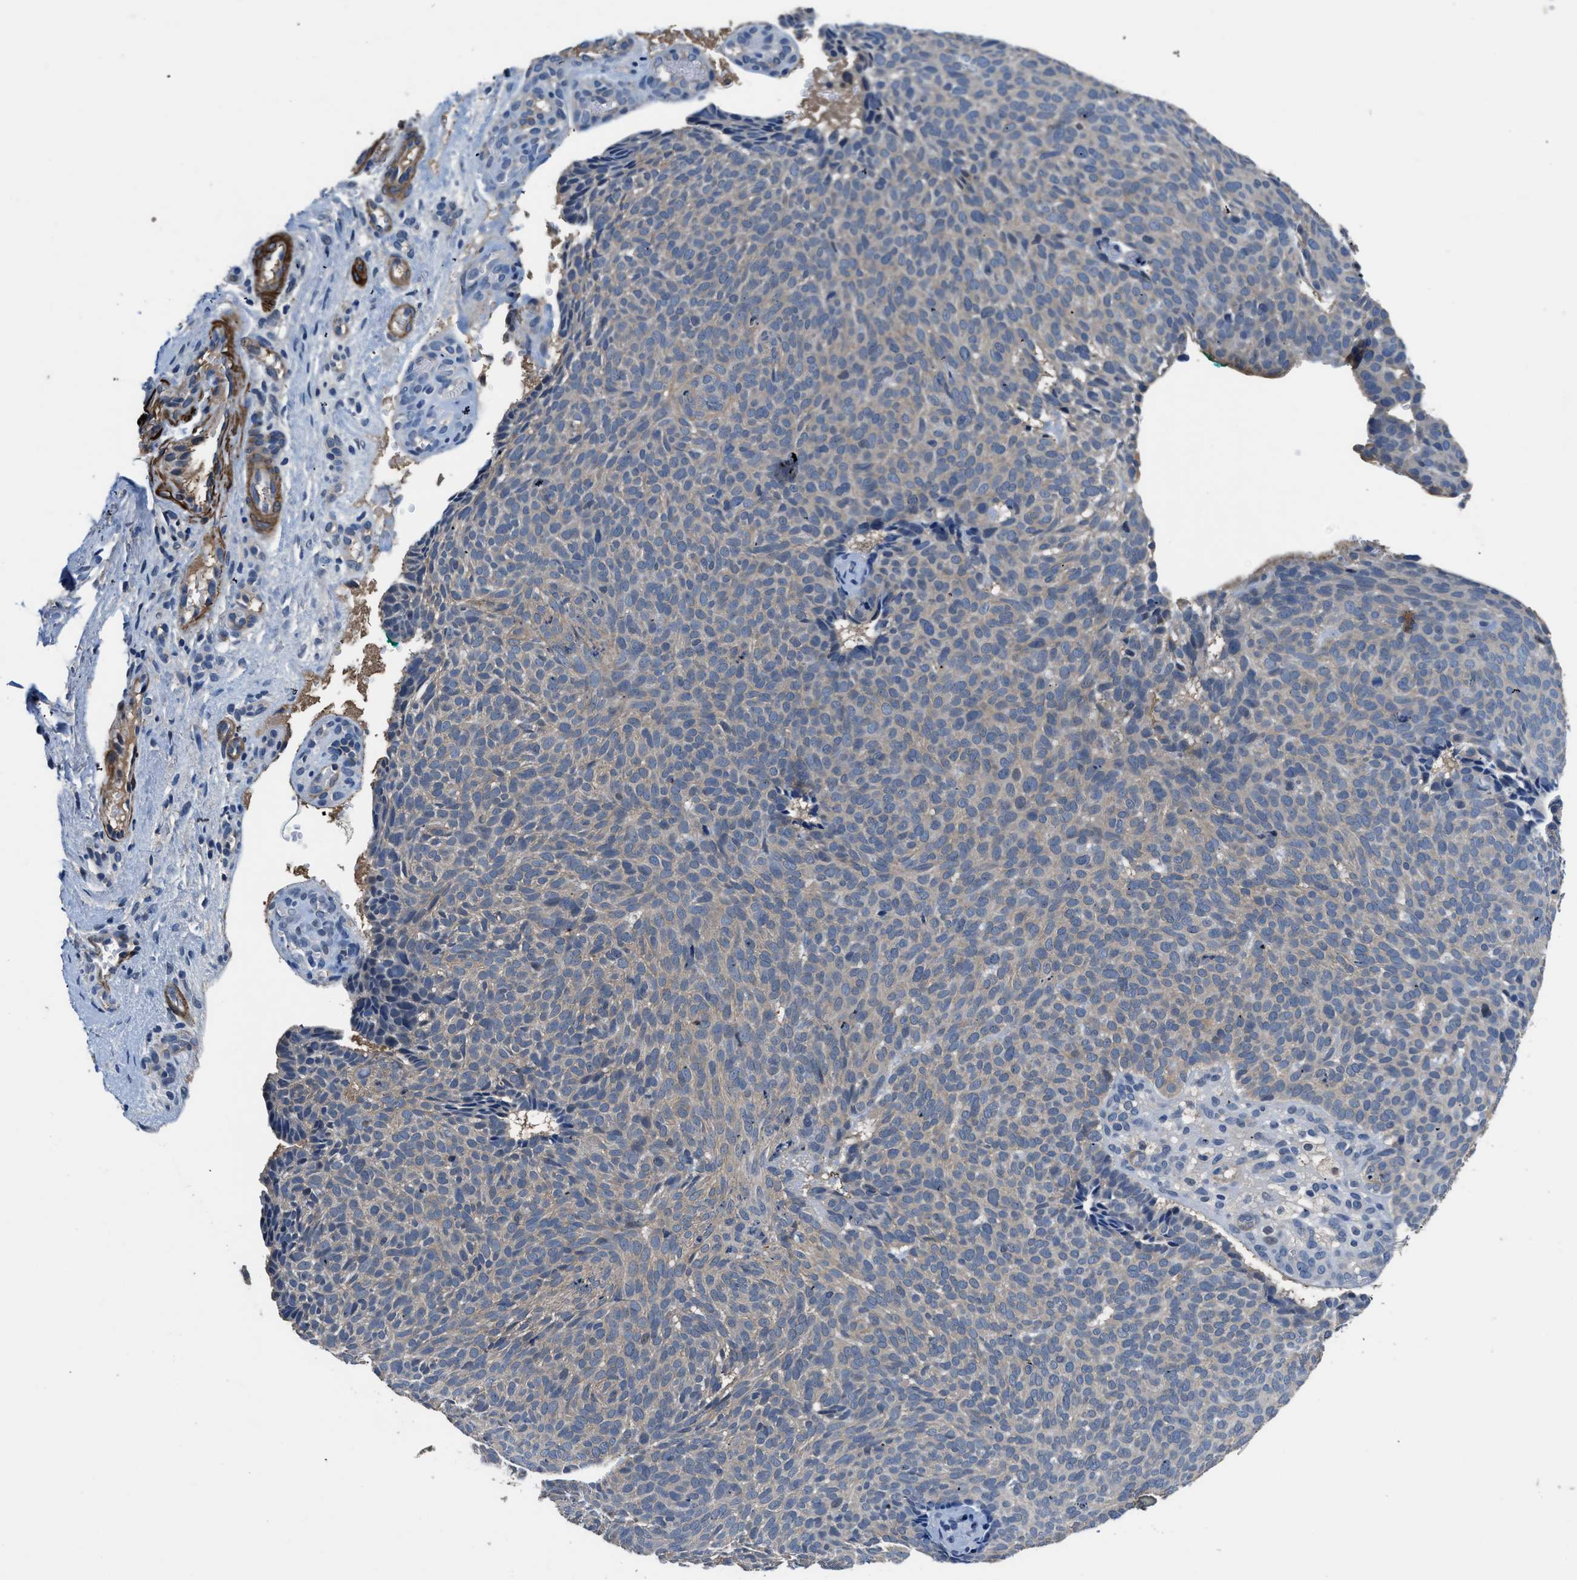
{"staining": {"intensity": "weak", "quantity": ">75%", "location": "cytoplasmic/membranous"}, "tissue": "skin cancer", "cell_type": "Tumor cells", "image_type": "cancer", "snomed": [{"axis": "morphology", "description": "Basal cell carcinoma"}, {"axis": "topography", "description": "Skin"}], "caption": "Human basal cell carcinoma (skin) stained with a protein marker exhibits weak staining in tumor cells.", "gene": "LANCL2", "patient": {"sex": "male", "age": 61}}